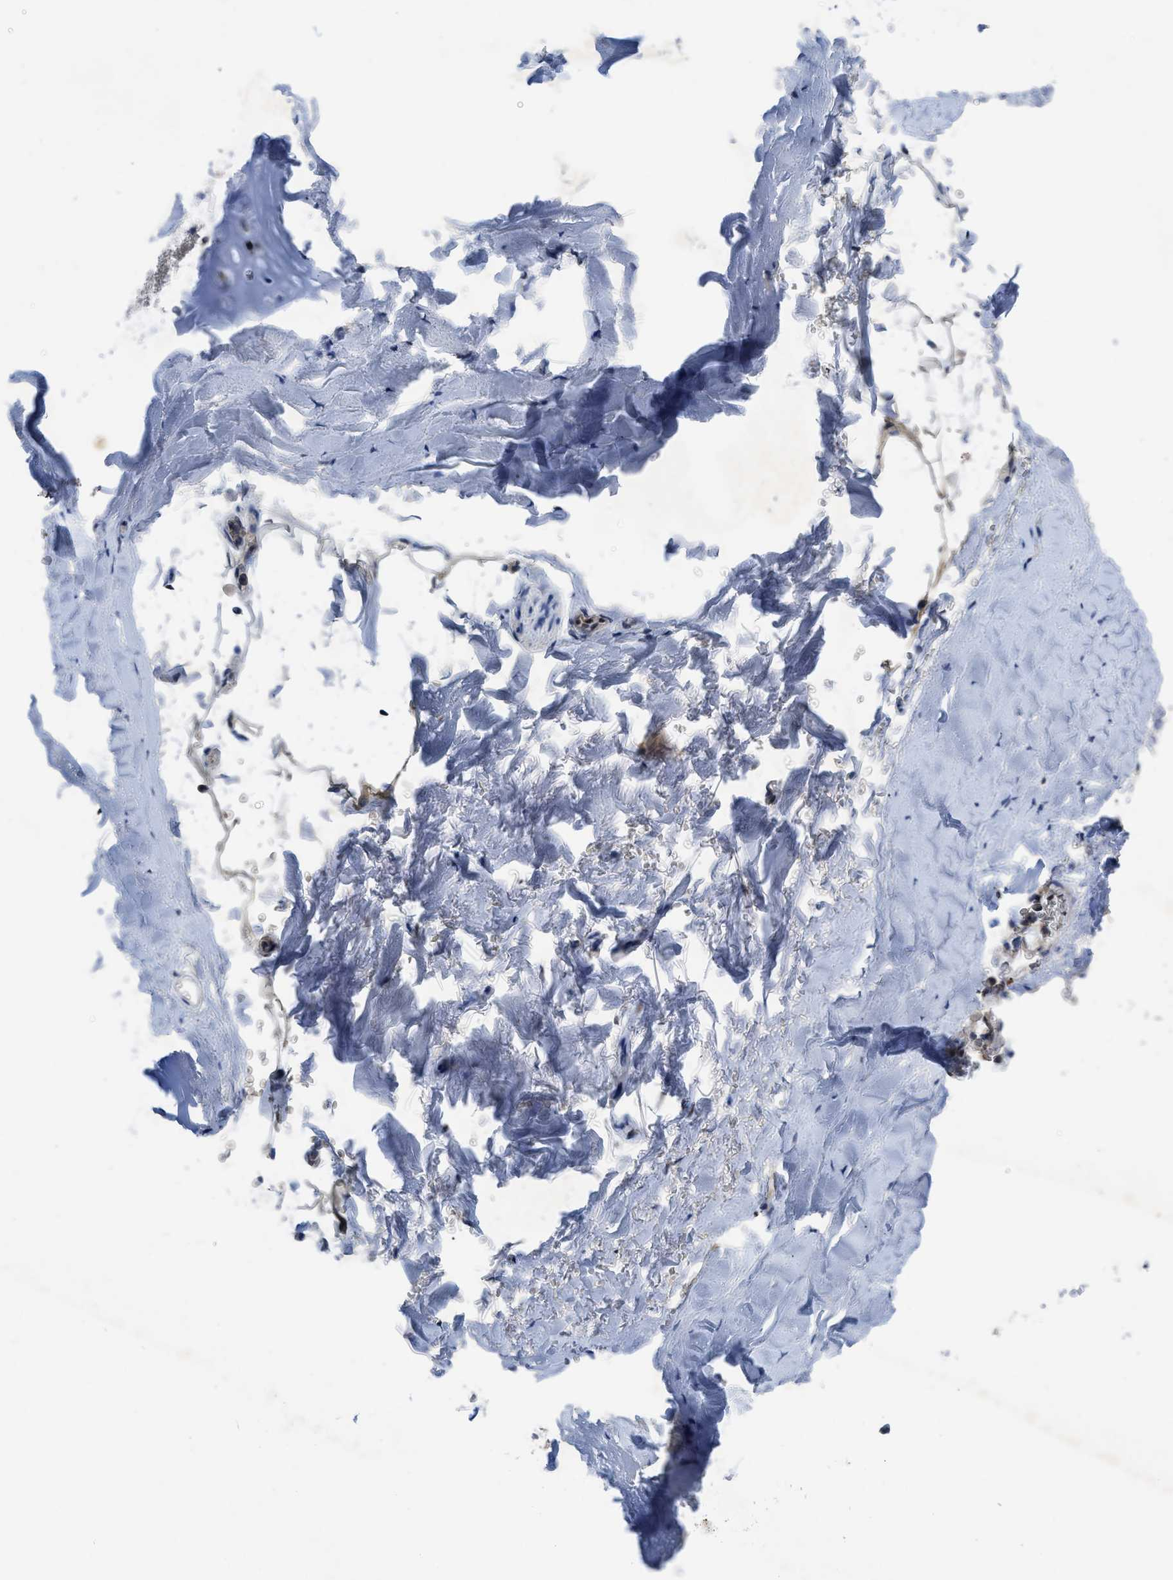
{"staining": {"intensity": "negative", "quantity": "none", "location": "none"}, "tissue": "adipose tissue", "cell_type": "Adipocytes", "image_type": "normal", "snomed": [{"axis": "morphology", "description": "Normal tissue, NOS"}, {"axis": "topography", "description": "Cartilage tissue"}, {"axis": "topography", "description": "Lung"}], "caption": "DAB immunohistochemical staining of benign adipose tissue displays no significant staining in adipocytes. Brightfield microscopy of IHC stained with DAB (brown) and hematoxylin (blue), captured at high magnification.", "gene": "IL17RE", "patient": {"sex": "female", "age": 77}}